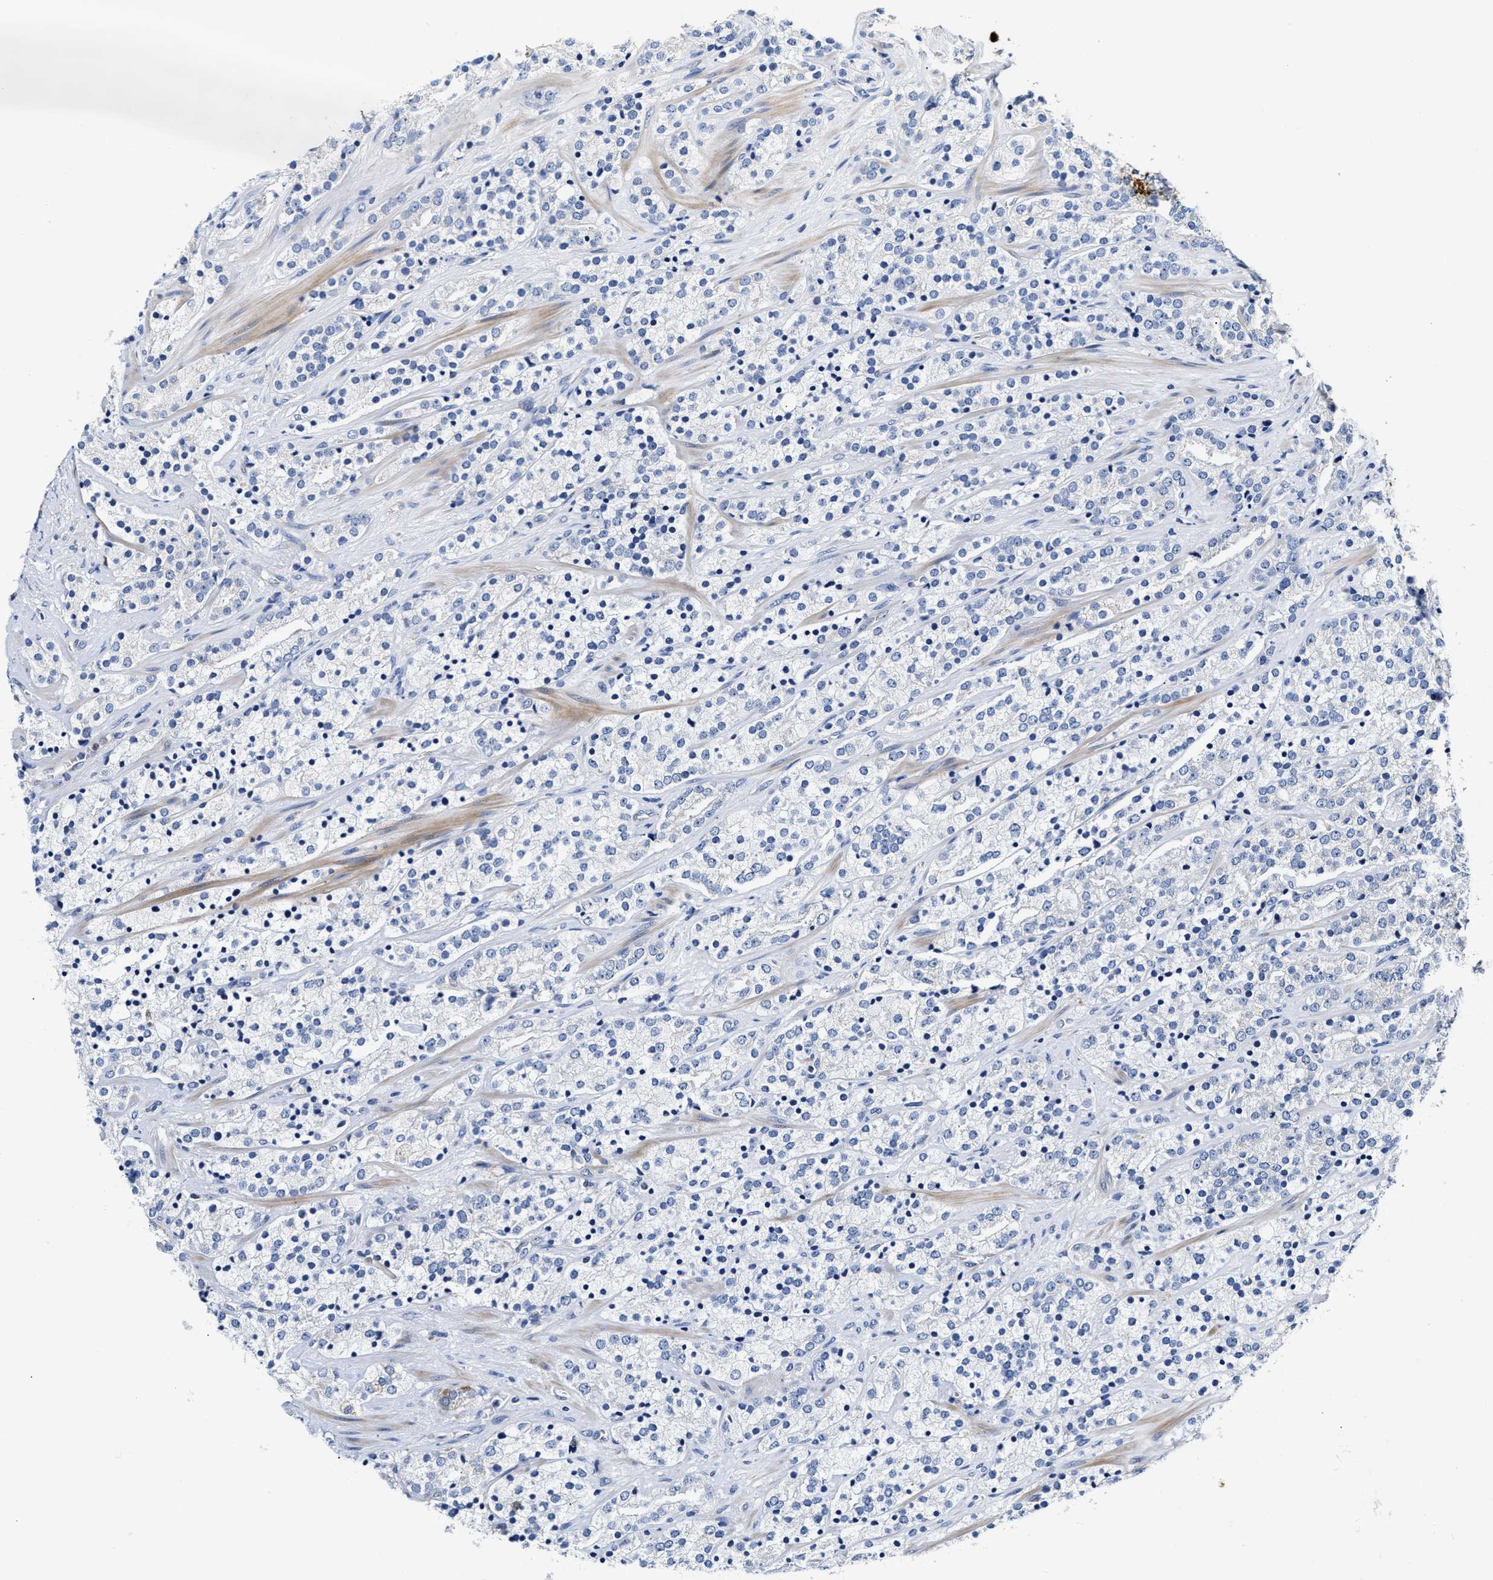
{"staining": {"intensity": "negative", "quantity": "none", "location": "none"}, "tissue": "prostate cancer", "cell_type": "Tumor cells", "image_type": "cancer", "snomed": [{"axis": "morphology", "description": "Adenocarcinoma, High grade"}, {"axis": "topography", "description": "Prostate"}], "caption": "The immunohistochemistry (IHC) histopathology image has no significant expression in tumor cells of prostate adenocarcinoma (high-grade) tissue. The staining is performed using DAB (3,3'-diaminobenzidine) brown chromogen with nuclei counter-stained in using hematoxylin.", "gene": "ACADVL", "patient": {"sex": "male", "age": 71}}